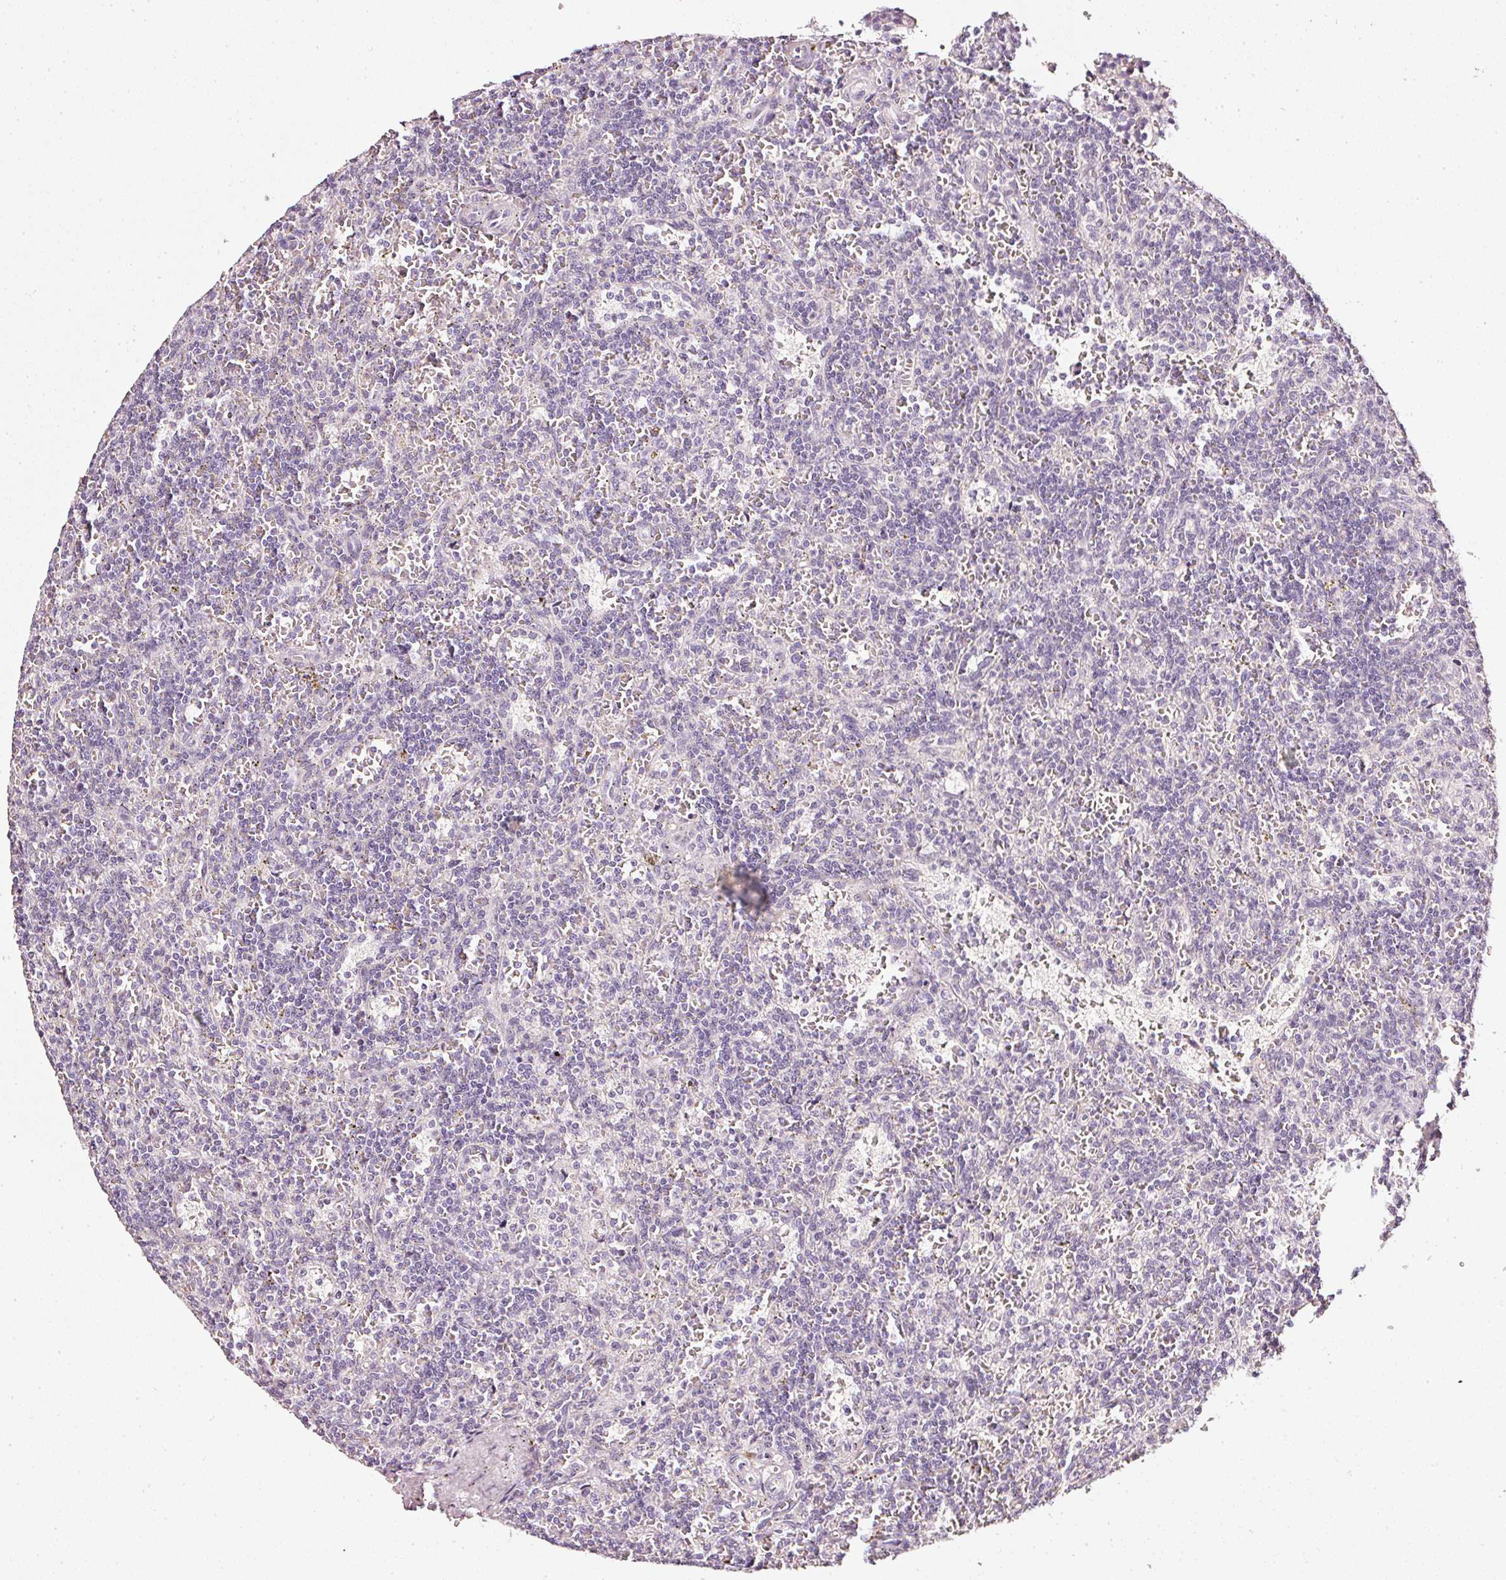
{"staining": {"intensity": "negative", "quantity": "none", "location": "none"}, "tissue": "lymphoma", "cell_type": "Tumor cells", "image_type": "cancer", "snomed": [{"axis": "morphology", "description": "Malignant lymphoma, non-Hodgkin's type, Low grade"}, {"axis": "topography", "description": "Spleen"}], "caption": "Tumor cells show no significant staining in lymphoma. (DAB immunohistochemistry (IHC) with hematoxylin counter stain).", "gene": "CNP", "patient": {"sex": "male", "age": 73}}